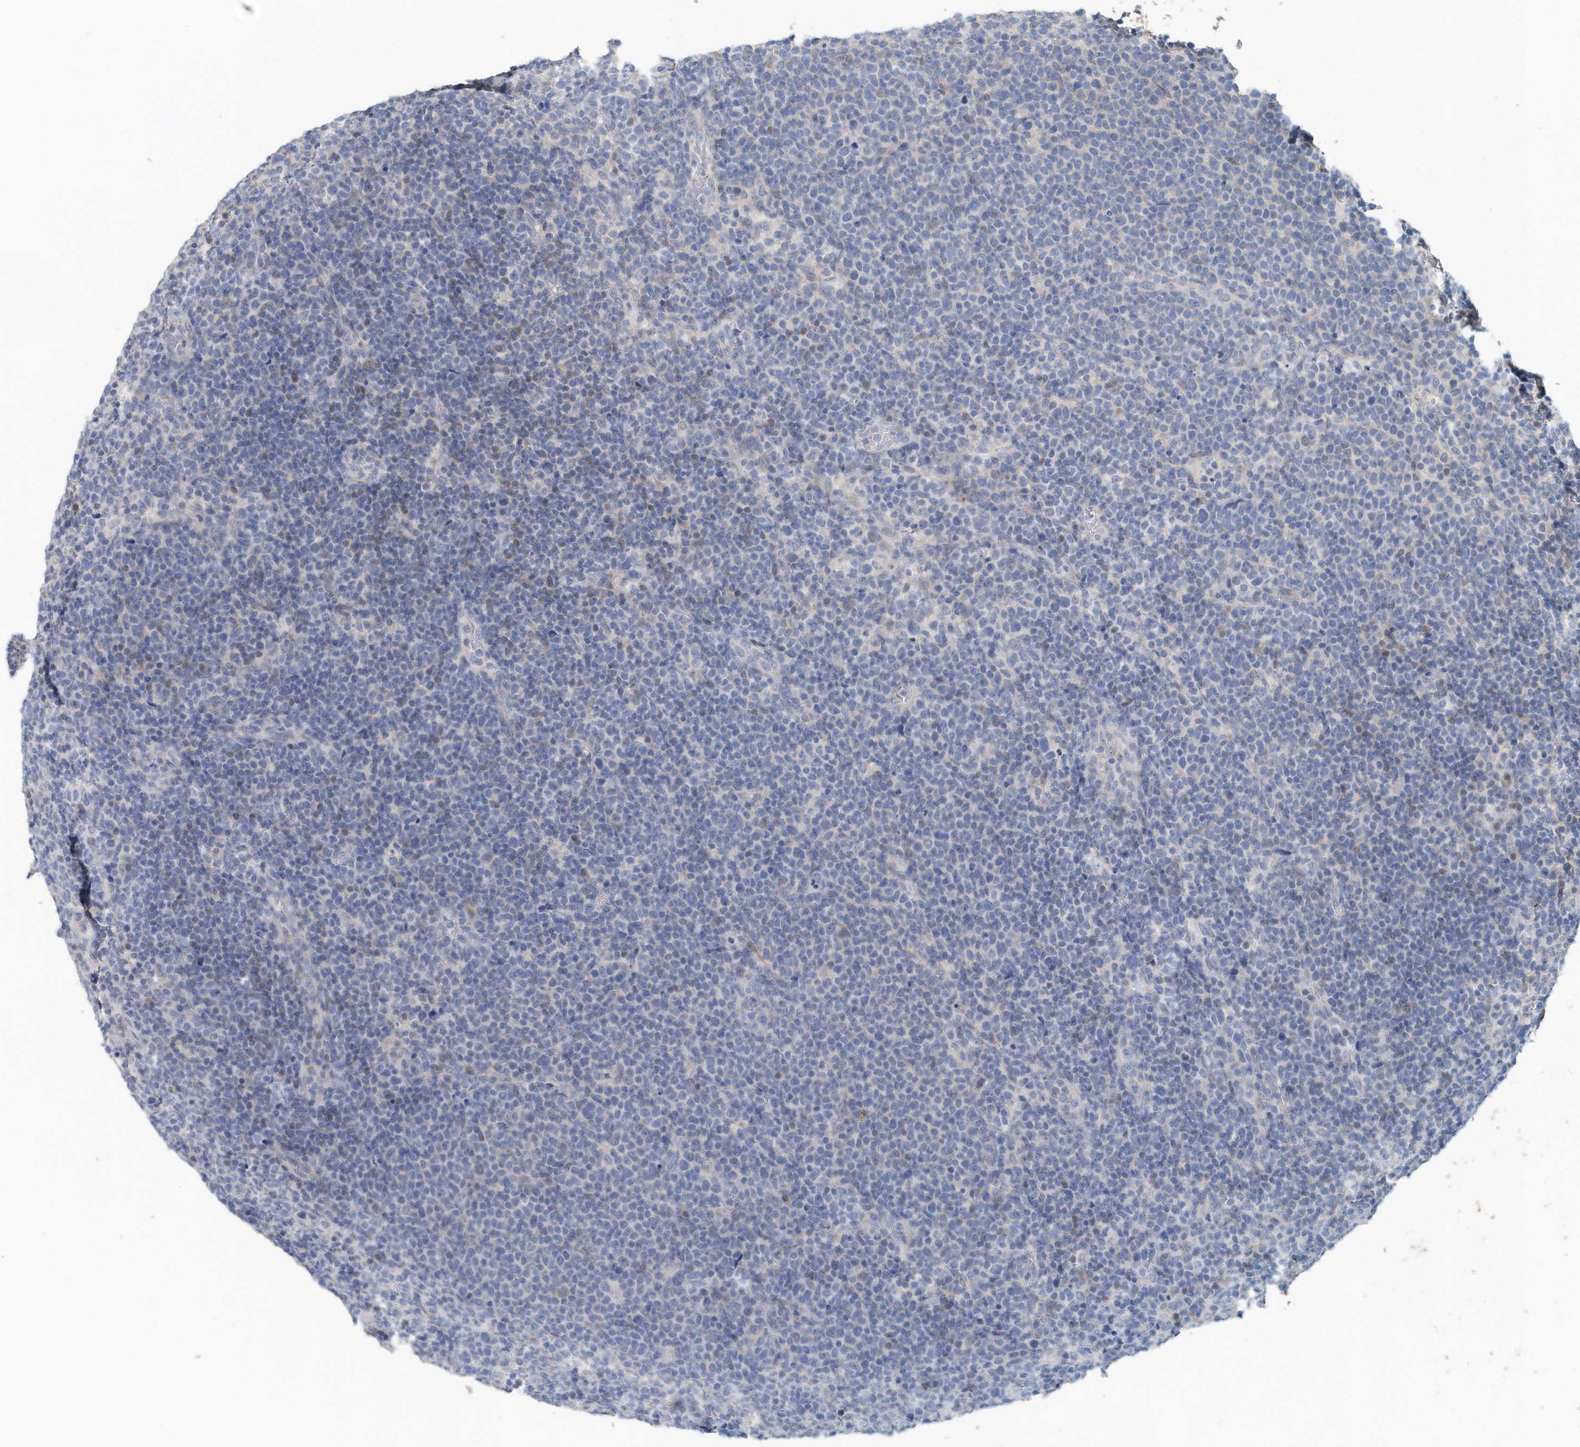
{"staining": {"intensity": "negative", "quantity": "none", "location": "none"}, "tissue": "lymphoma", "cell_type": "Tumor cells", "image_type": "cancer", "snomed": [{"axis": "morphology", "description": "Malignant lymphoma, non-Hodgkin's type, High grade"}, {"axis": "topography", "description": "Lymph node"}], "caption": "Tumor cells are negative for protein expression in human lymphoma. (DAB (3,3'-diaminobenzidine) IHC visualized using brightfield microscopy, high magnification).", "gene": "PFN2", "patient": {"sex": "male", "age": 61}}